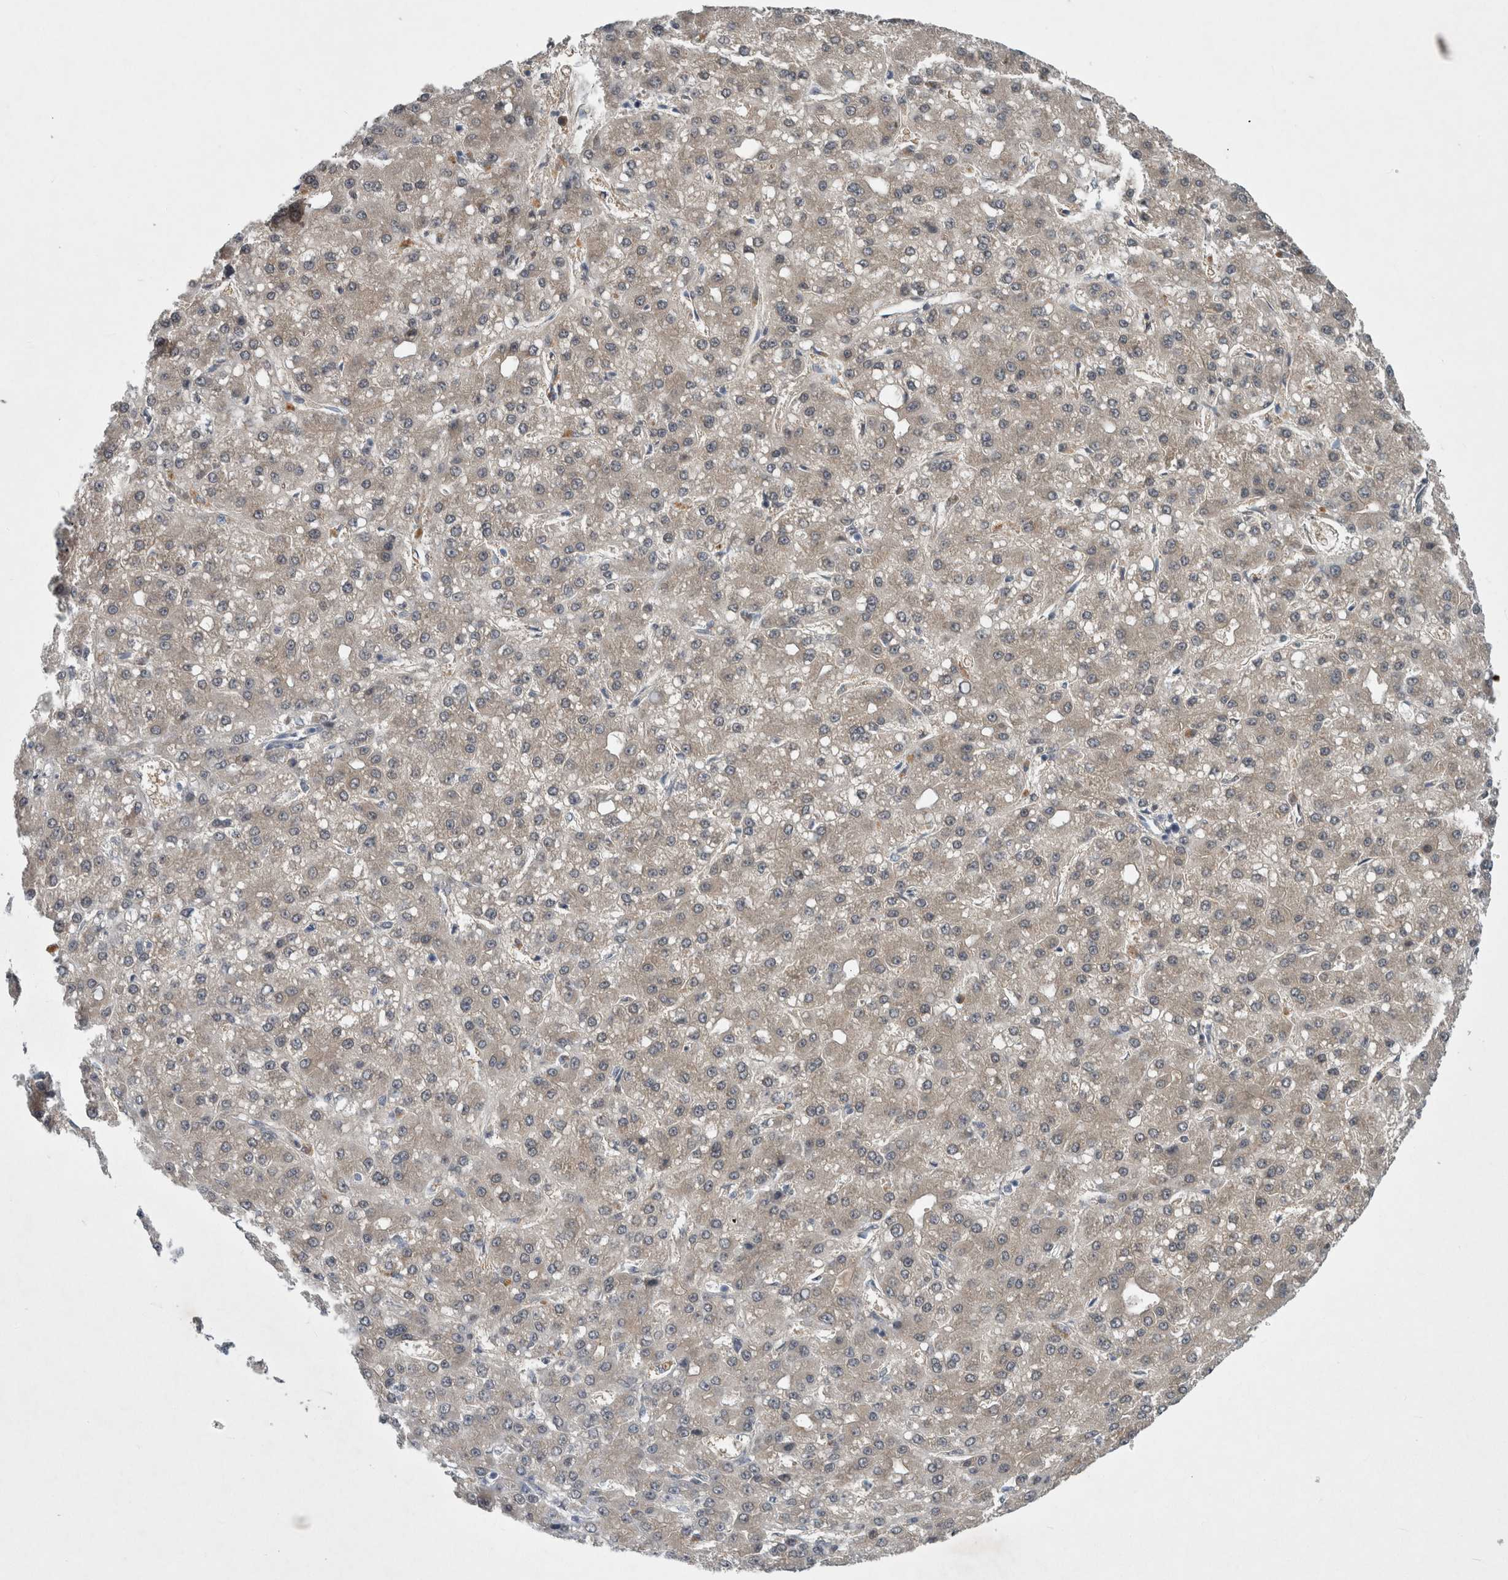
{"staining": {"intensity": "weak", "quantity": "25%-75%", "location": "cytoplasmic/membranous"}, "tissue": "liver cancer", "cell_type": "Tumor cells", "image_type": "cancer", "snomed": [{"axis": "morphology", "description": "Carcinoma, Hepatocellular, NOS"}, {"axis": "topography", "description": "Liver"}], "caption": "Protein staining of liver cancer tissue displays weak cytoplasmic/membranous staining in about 25%-75% of tumor cells.", "gene": "FAM83H", "patient": {"sex": "male", "age": 67}}